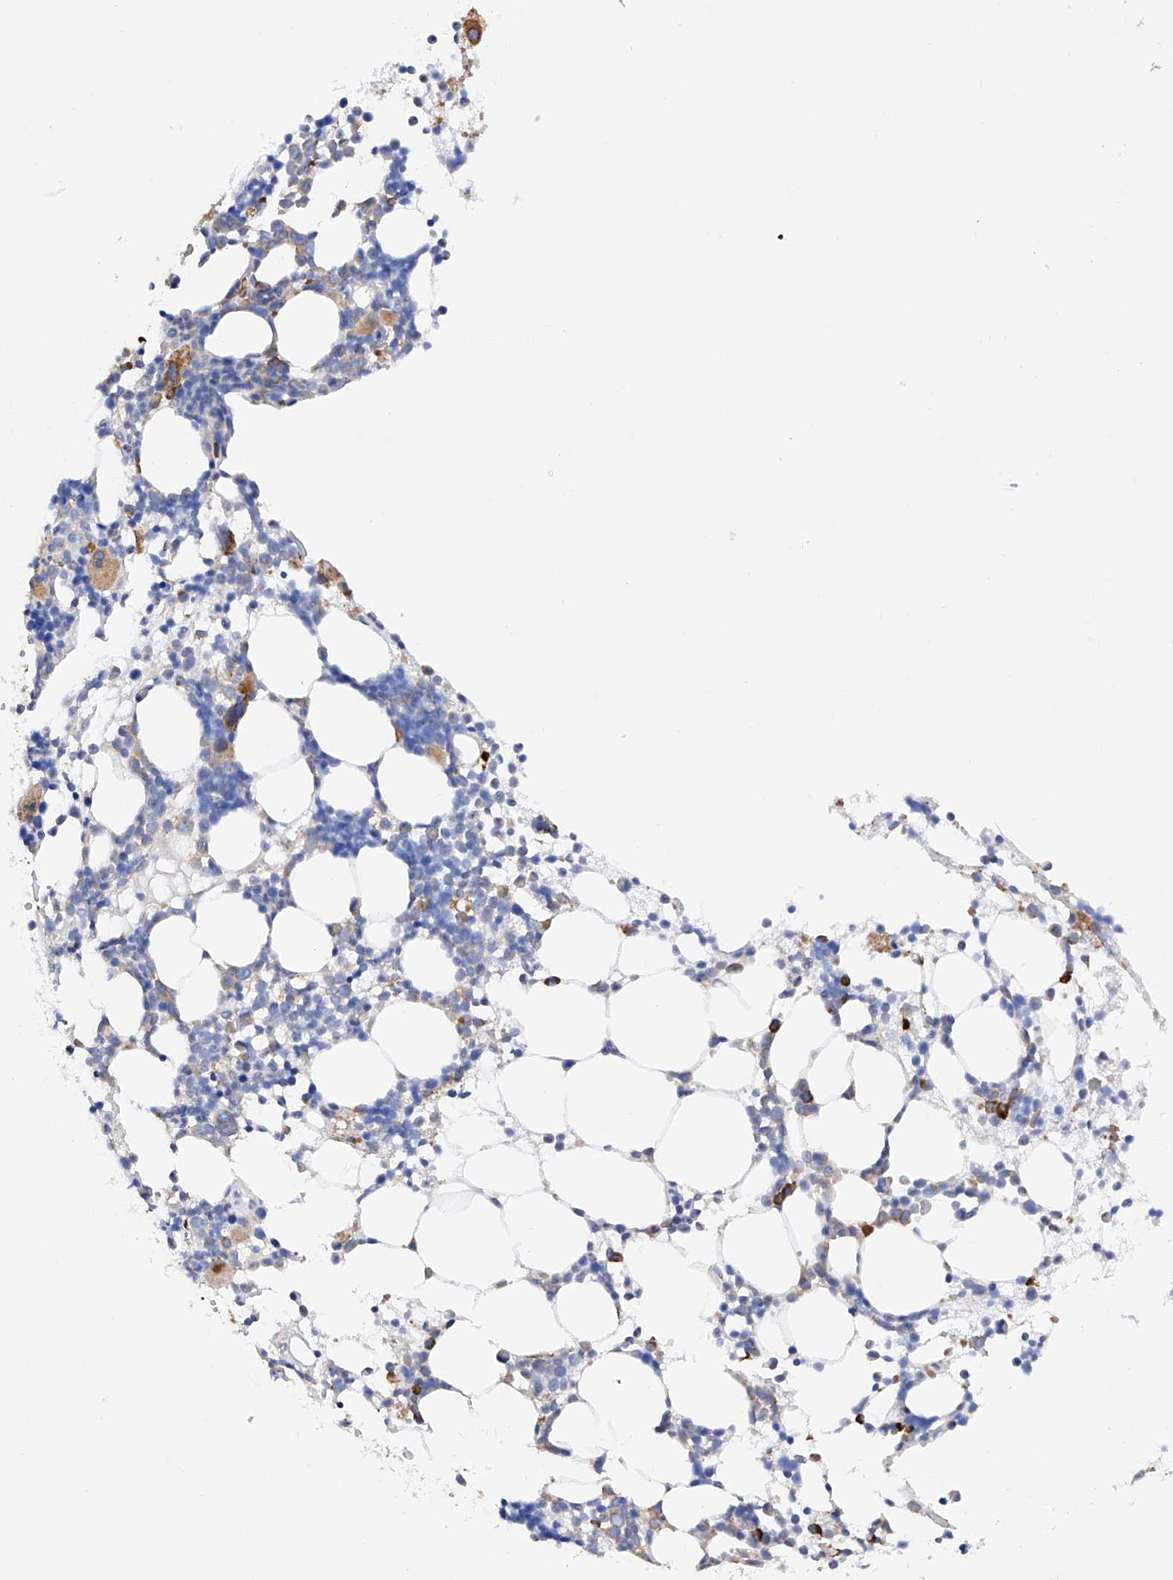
{"staining": {"intensity": "strong", "quantity": "<25%", "location": "cytoplasmic/membranous"}, "tissue": "bone marrow", "cell_type": "Hematopoietic cells", "image_type": "normal", "snomed": [{"axis": "morphology", "description": "Normal tissue, NOS"}, {"axis": "topography", "description": "Bone marrow"}], "caption": "This histopathology image shows benign bone marrow stained with immunohistochemistry to label a protein in brown. The cytoplasmic/membranous of hematopoietic cells show strong positivity for the protein. Nuclei are counter-stained blue.", "gene": "PDIA5", "patient": {"sex": "female", "age": 57}}